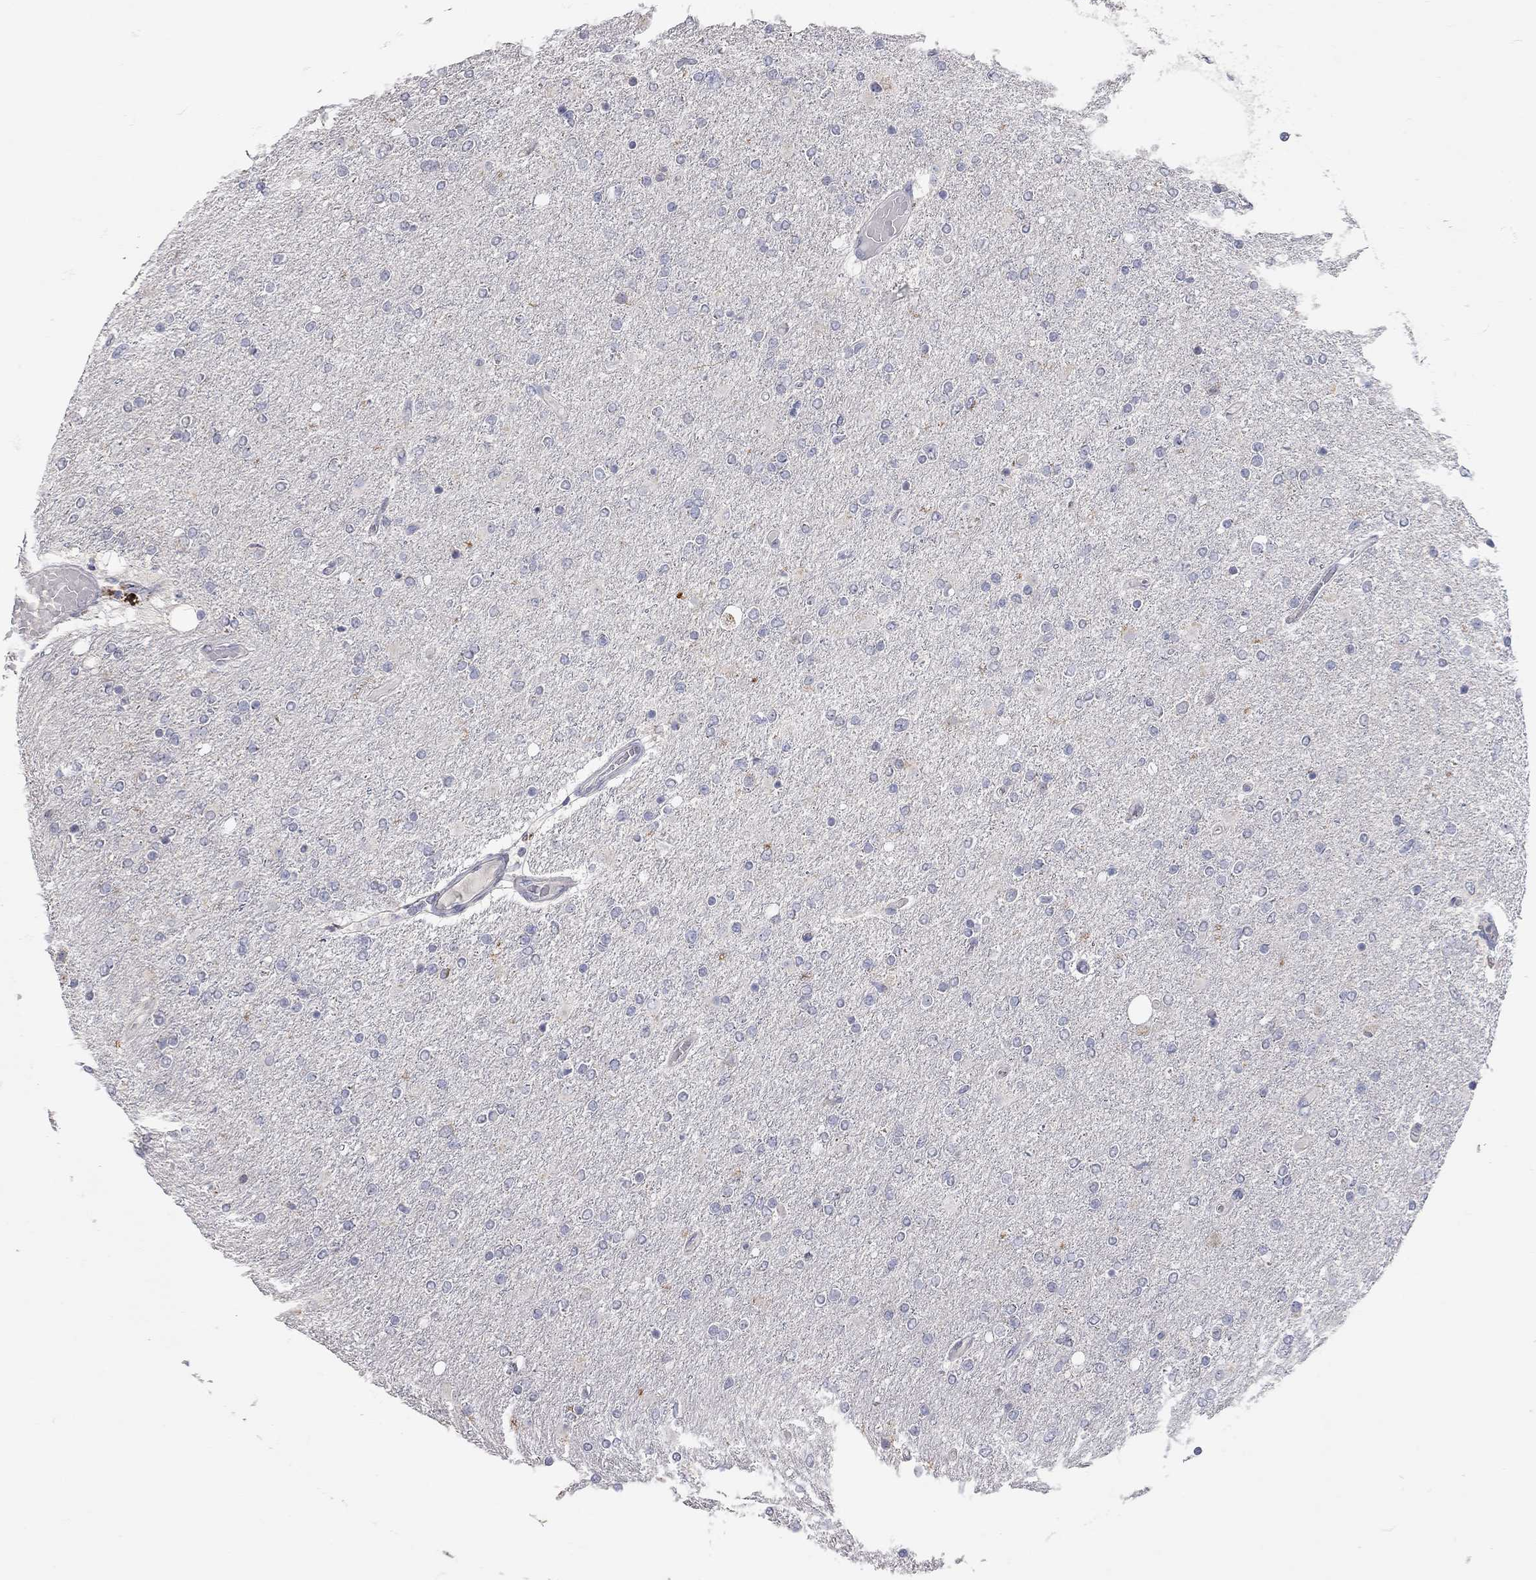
{"staining": {"intensity": "negative", "quantity": "none", "location": "none"}, "tissue": "glioma", "cell_type": "Tumor cells", "image_type": "cancer", "snomed": [{"axis": "morphology", "description": "Glioma, malignant, High grade"}, {"axis": "topography", "description": "Cerebral cortex"}], "caption": "Immunohistochemistry (IHC) of malignant glioma (high-grade) exhibits no positivity in tumor cells.", "gene": "XAGE2", "patient": {"sex": "male", "age": 70}}